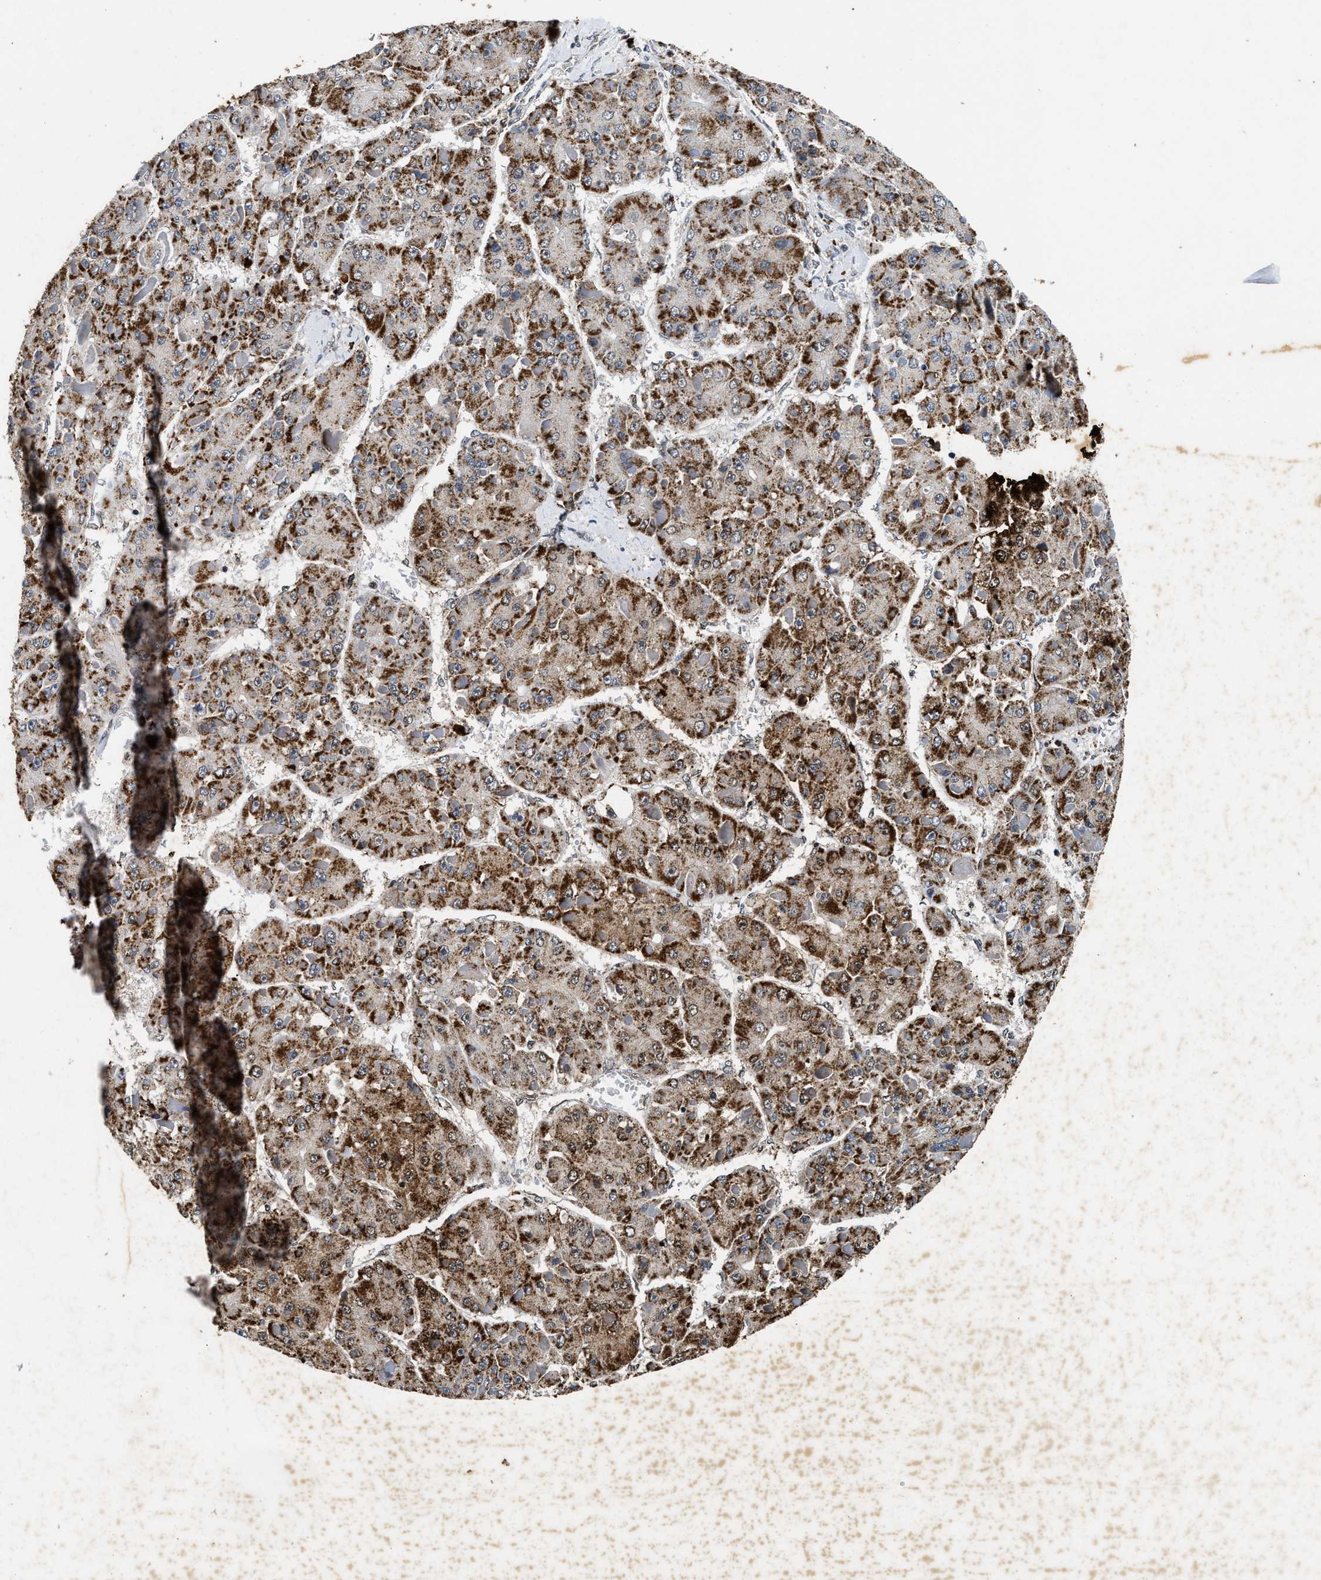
{"staining": {"intensity": "strong", "quantity": ">75%", "location": "cytoplasmic/membranous"}, "tissue": "liver cancer", "cell_type": "Tumor cells", "image_type": "cancer", "snomed": [{"axis": "morphology", "description": "Carcinoma, Hepatocellular, NOS"}, {"axis": "topography", "description": "Liver"}], "caption": "An immunohistochemistry histopathology image of tumor tissue is shown. Protein staining in brown shows strong cytoplasmic/membranous positivity in hepatocellular carcinoma (liver) within tumor cells.", "gene": "ACOX1", "patient": {"sex": "female", "age": 73}}